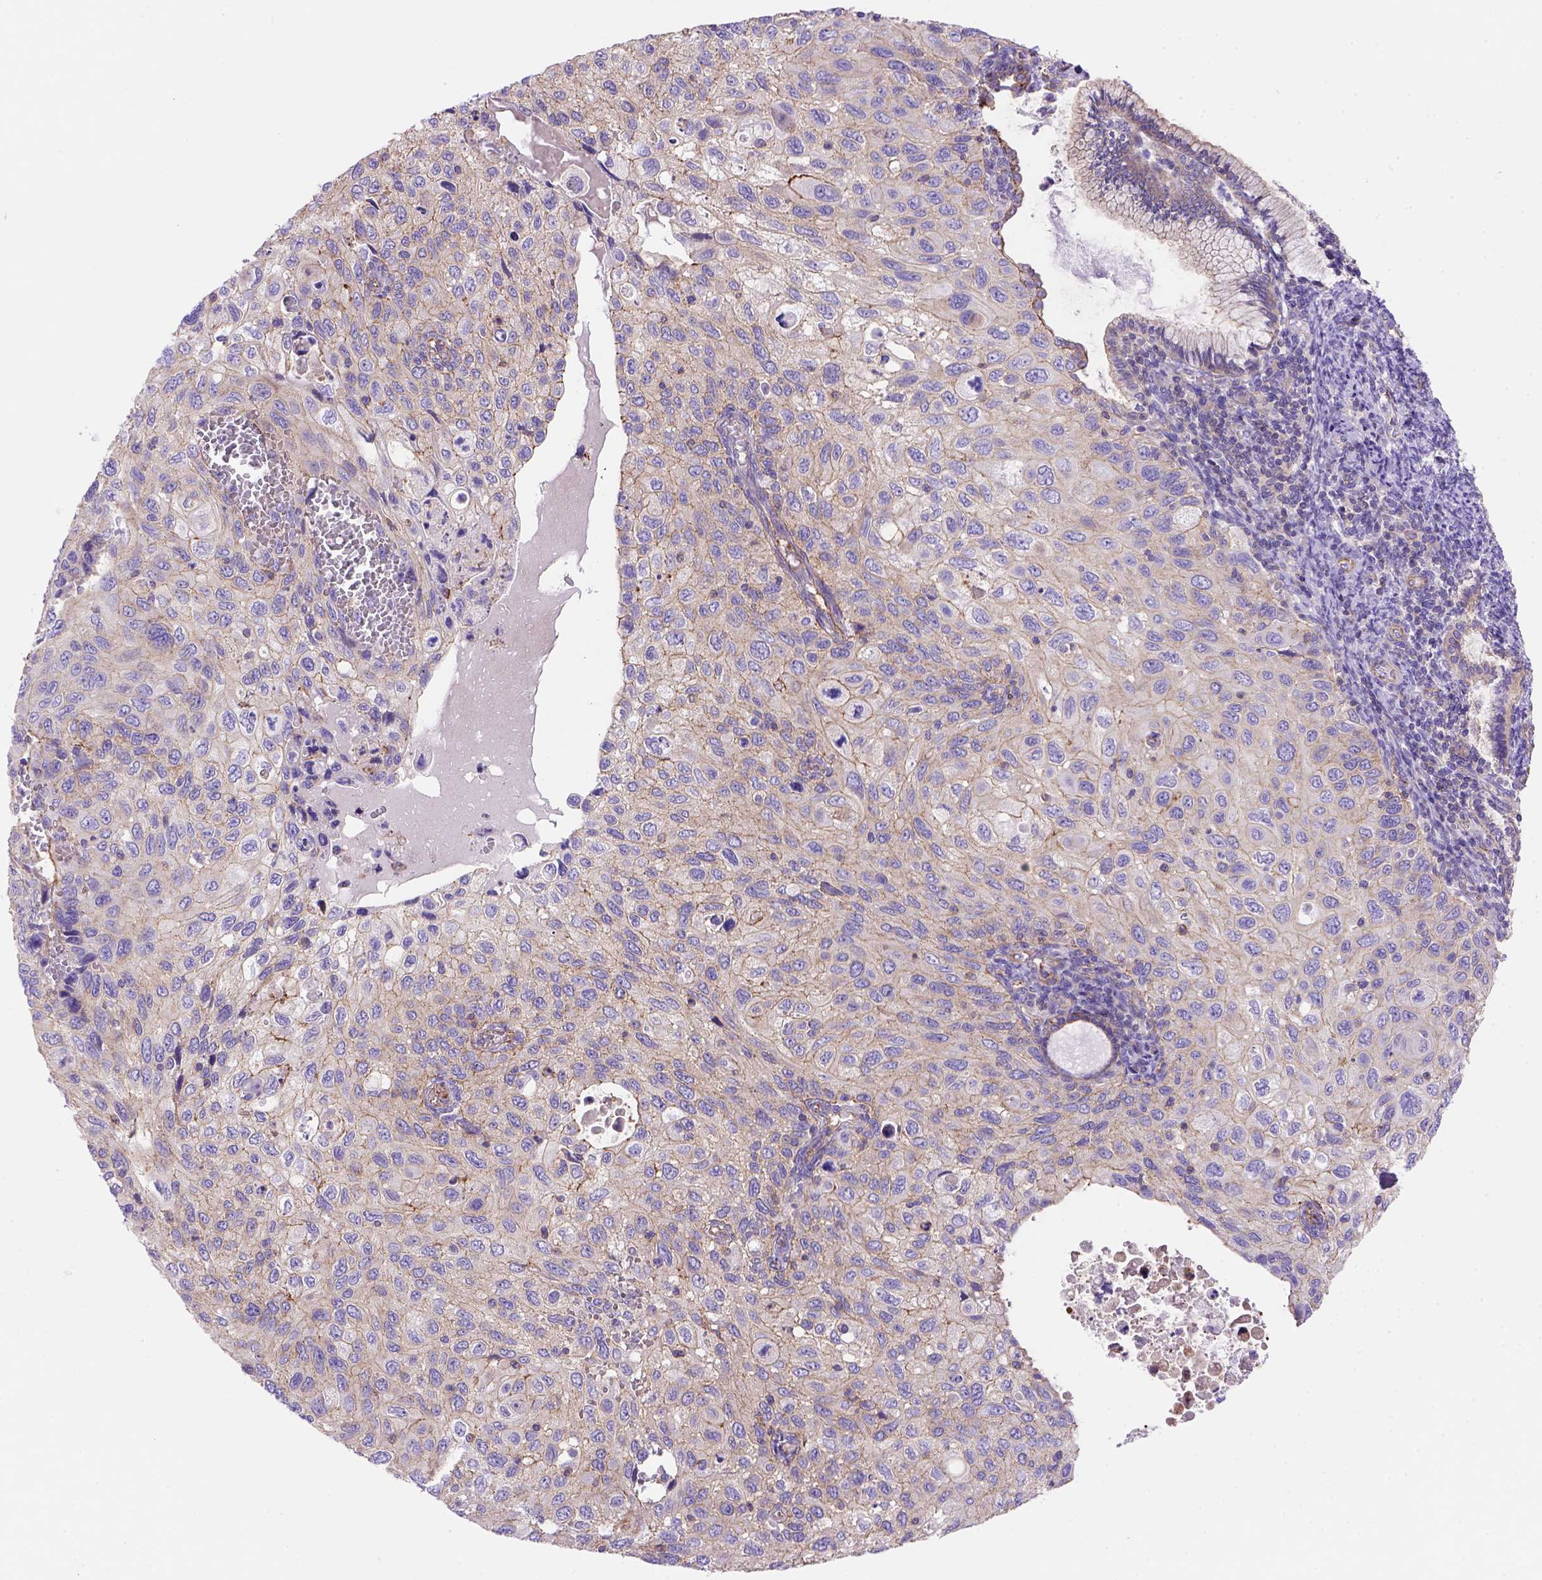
{"staining": {"intensity": "moderate", "quantity": ">75%", "location": "cytoplasmic/membranous"}, "tissue": "cervical cancer", "cell_type": "Tumor cells", "image_type": "cancer", "snomed": [{"axis": "morphology", "description": "Squamous cell carcinoma, NOS"}, {"axis": "topography", "description": "Cervix"}], "caption": "The immunohistochemical stain labels moderate cytoplasmic/membranous positivity in tumor cells of cervical cancer (squamous cell carcinoma) tissue. (DAB (3,3'-diaminobenzidine) IHC, brown staining for protein, blue staining for nuclei).", "gene": "PEX12", "patient": {"sex": "female", "age": 70}}